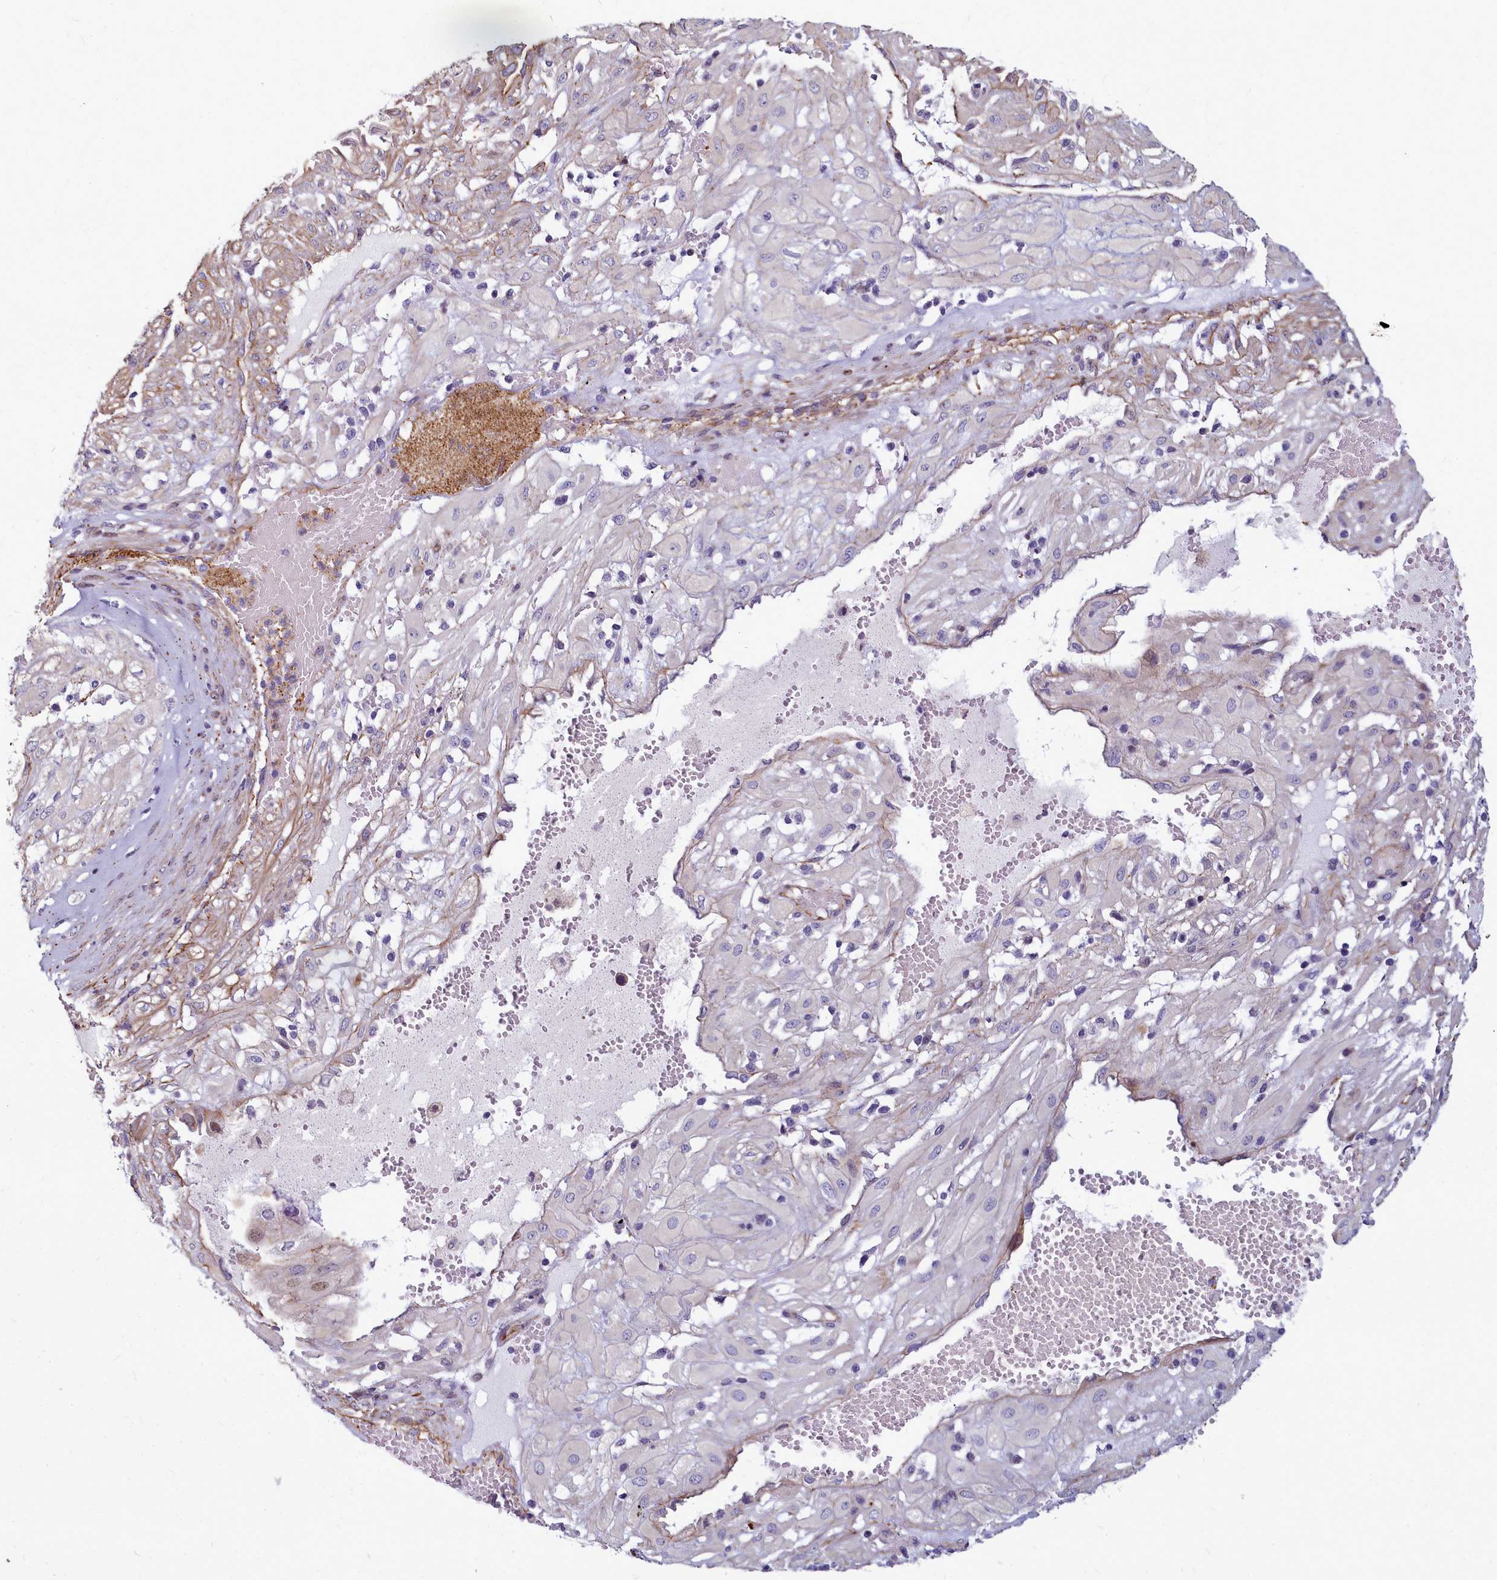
{"staining": {"intensity": "negative", "quantity": "none", "location": "none"}, "tissue": "cervical cancer", "cell_type": "Tumor cells", "image_type": "cancer", "snomed": [{"axis": "morphology", "description": "Squamous cell carcinoma, NOS"}, {"axis": "topography", "description": "Cervix"}], "caption": "This is a histopathology image of IHC staining of cervical cancer (squamous cell carcinoma), which shows no positivity in tumor cells.", "gene": "TTC5", "patient": {"sex": "female", "age": 36}}